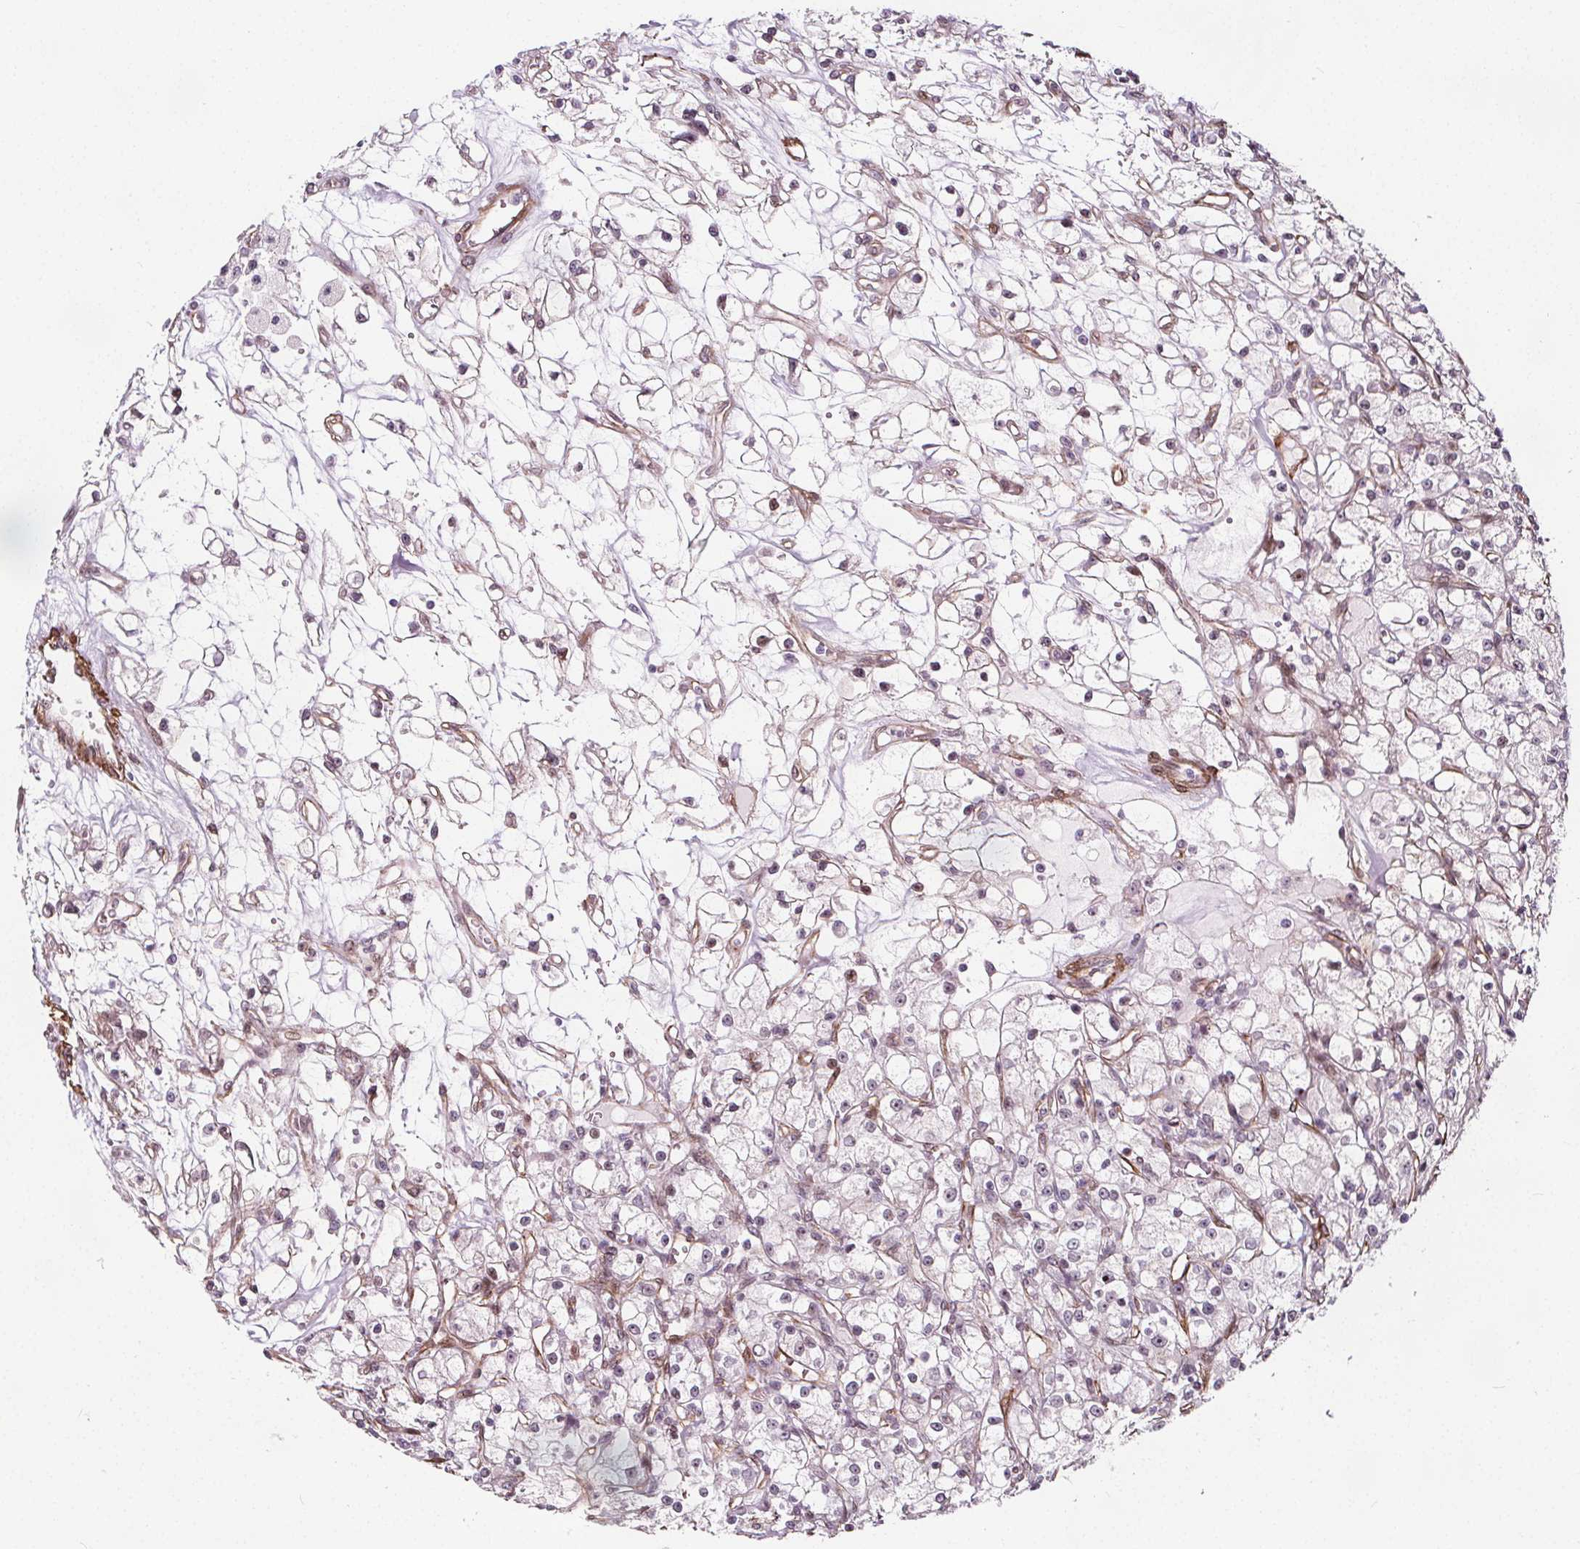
{"staining": {"intensity": "weak", "quantity": "<25%", "location": "nuclear"}, "tissue": "renal cancer", "cell_type": "Tumor cells", "image_type": "cancer", "snomed": [{"axis": "morphology", "description": "Adenocarcinoma, NOS"}, {"axis": "topography", "description": "Kidney"}], "caption": "This is an immunohistochemistry (IHC) image of human renal cancer (adenocarcinoma). There is no expression in tumor cells.", "gene": "HAS1", "patient": {"sex": "female", "age": 59}}